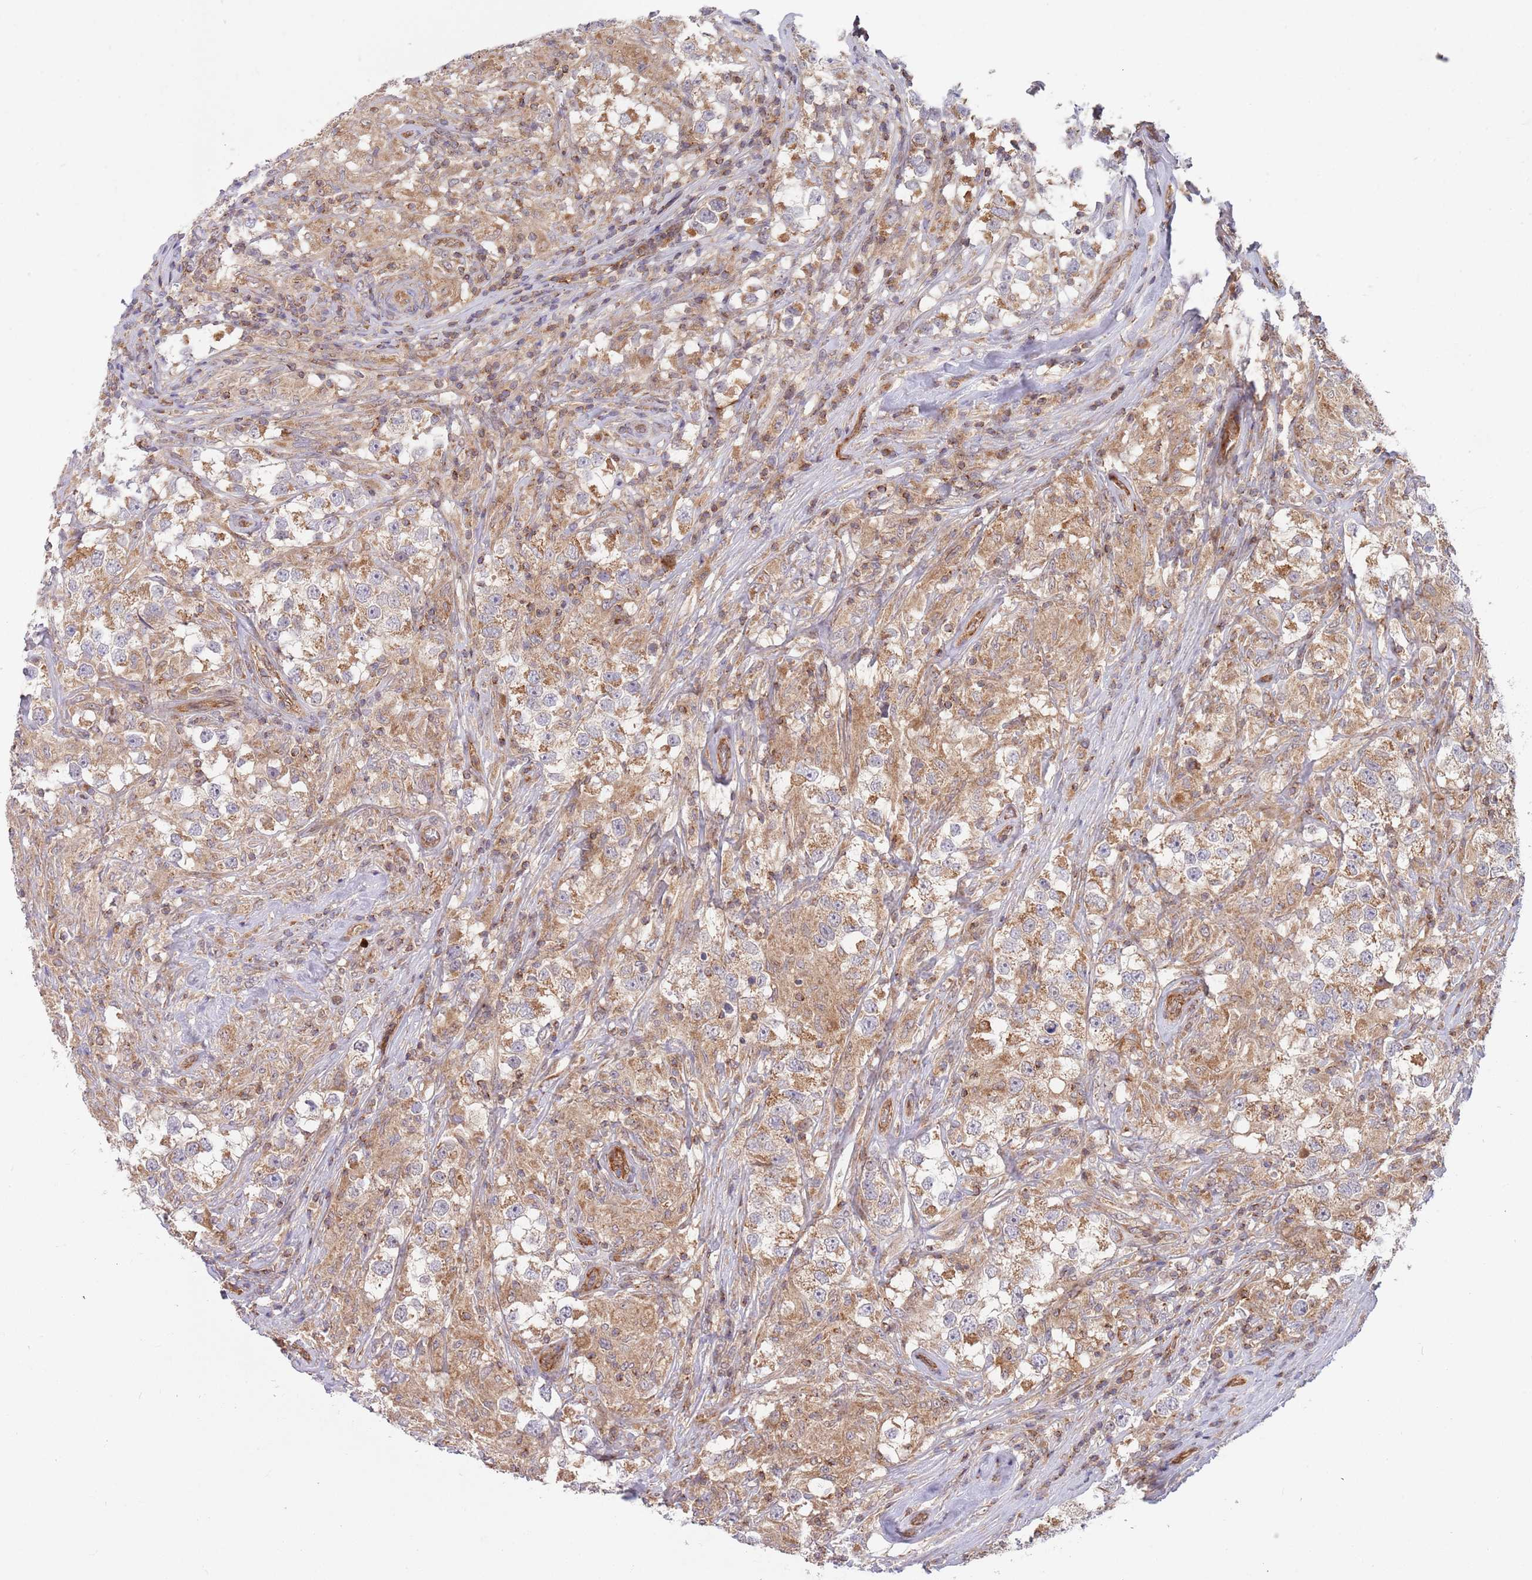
{"staining": {"intensity": "moderate", "quantity": ">75%", "location": "cytoplasmic/membranous"}, "tissue": "testis cancer", "cell_type": "Tumor cells", "image_type": "cancer", "snomed": [{"axis": "morphology", "description": "Seminoma, NOS"}, {"axis": "topography", "description": "Testis"}], "caption": "Immunohistochemistry staining of testis cancer (seminoma), which demonstrates medium levels of moderate cytoplasmic/membranous staining in approximately >75% of tumor cells indicating moderate cytoplasmic/membranous protein expression. The staining was performed using DAB (3,3'-diaminobenzidine) (brown) for protein detection and nuclei were counterstained in hematoxylin (blue).", "gene": "GUK1", "patient": {"sex": "male", "age": 46}}